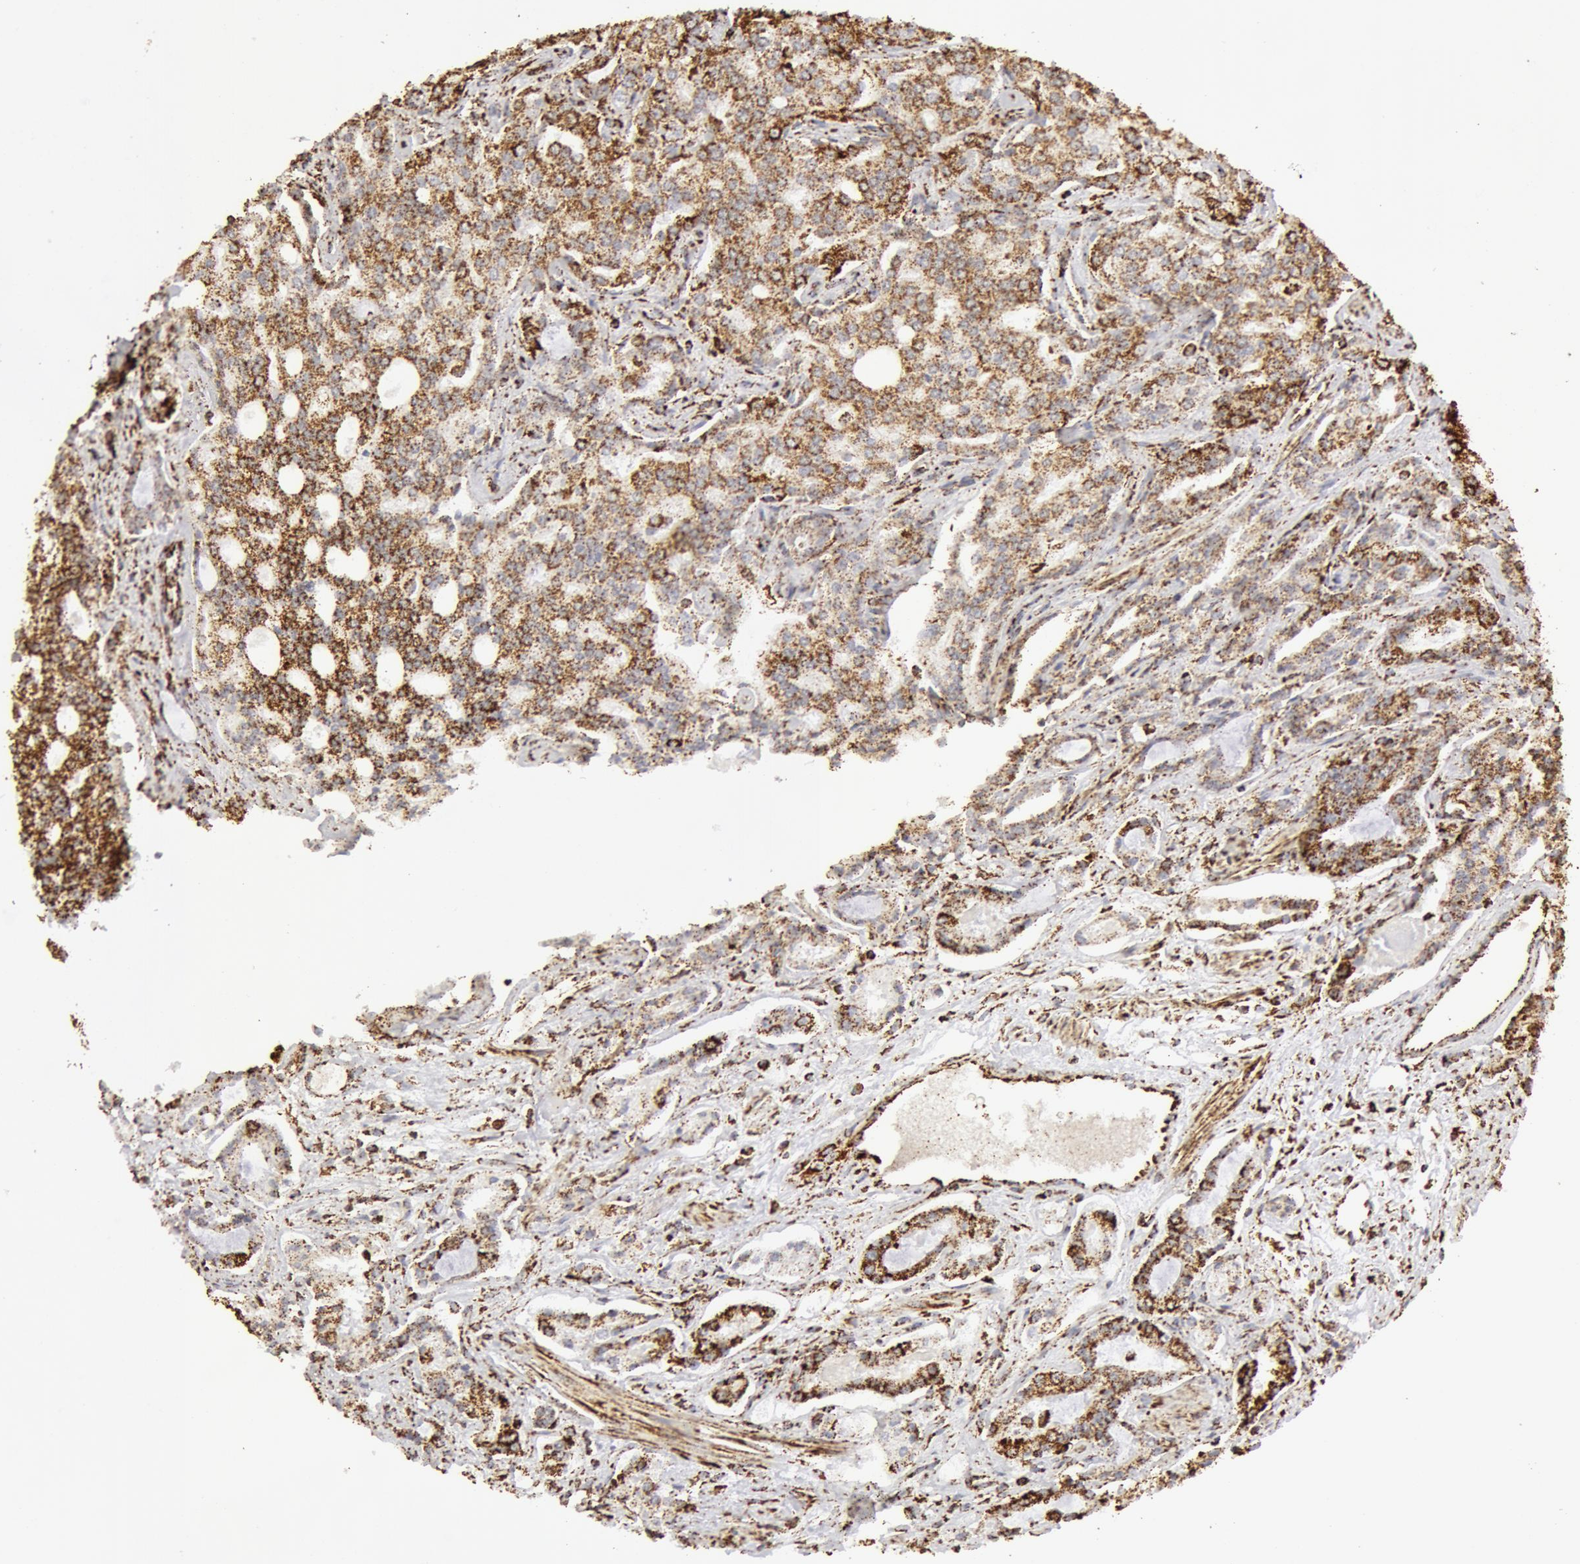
{"staining": {"intensity": "strong", "quantity": ">75%", "location": "cytoplasmic/membranous"}, "tissue": "prostate cancer", "cell_type": "Tumor cells", "image_type": "cancer", "snomed": [{"axis": "morphology", "description": "Adenocarcinoma, Medium grade"}, {"axis": "topography", "description": "Prostate"}], "caption": "Strong cytoplasmic/membranous staining for a protein is appreciated in about >75% of tumor cells of prostate cancer using immunohistochemistry (IHC).", "gene": "ATP5F1B", "patient": {"sex": "male", "age": 72}}